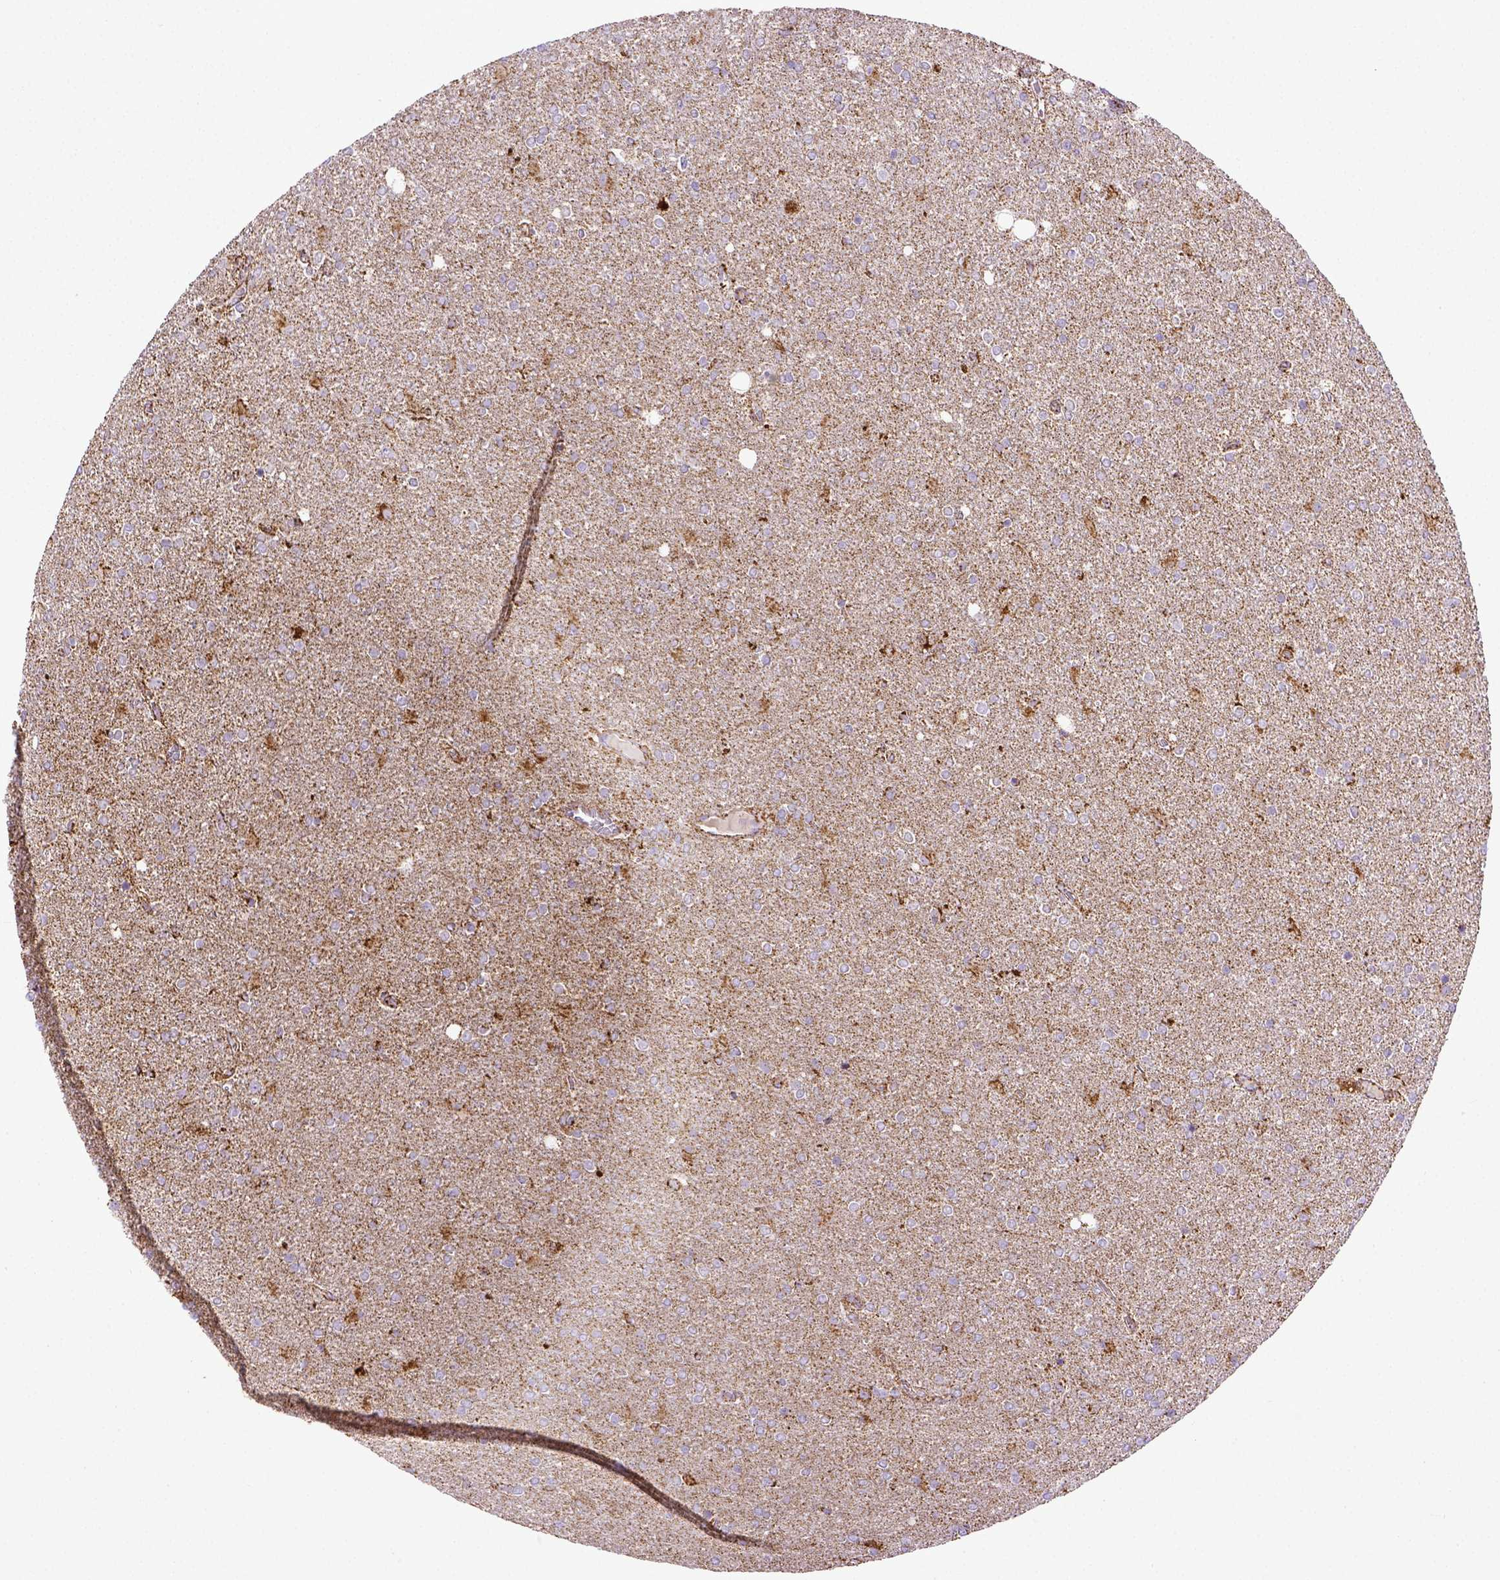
{"staining": {"intensity": "moderate", "quantity": ">75%", "location": "cytoplasmic/membranous"}, "tissue": "glioma", "cell_type": "Tumor cells", "image_type": "cancer", "snomed": [{"axis": "morphology", "description": "Glioma, malignant, High grade"}, {"axis": "topography", "description": "Cerebral cortex"}], "caption": "Human malignant glioma (high-grade) stained with a protein marker reveals moderate staining in tumor cells.", "gene": "MT-CO1", "patient": {"sex": "male", "age": 70}}